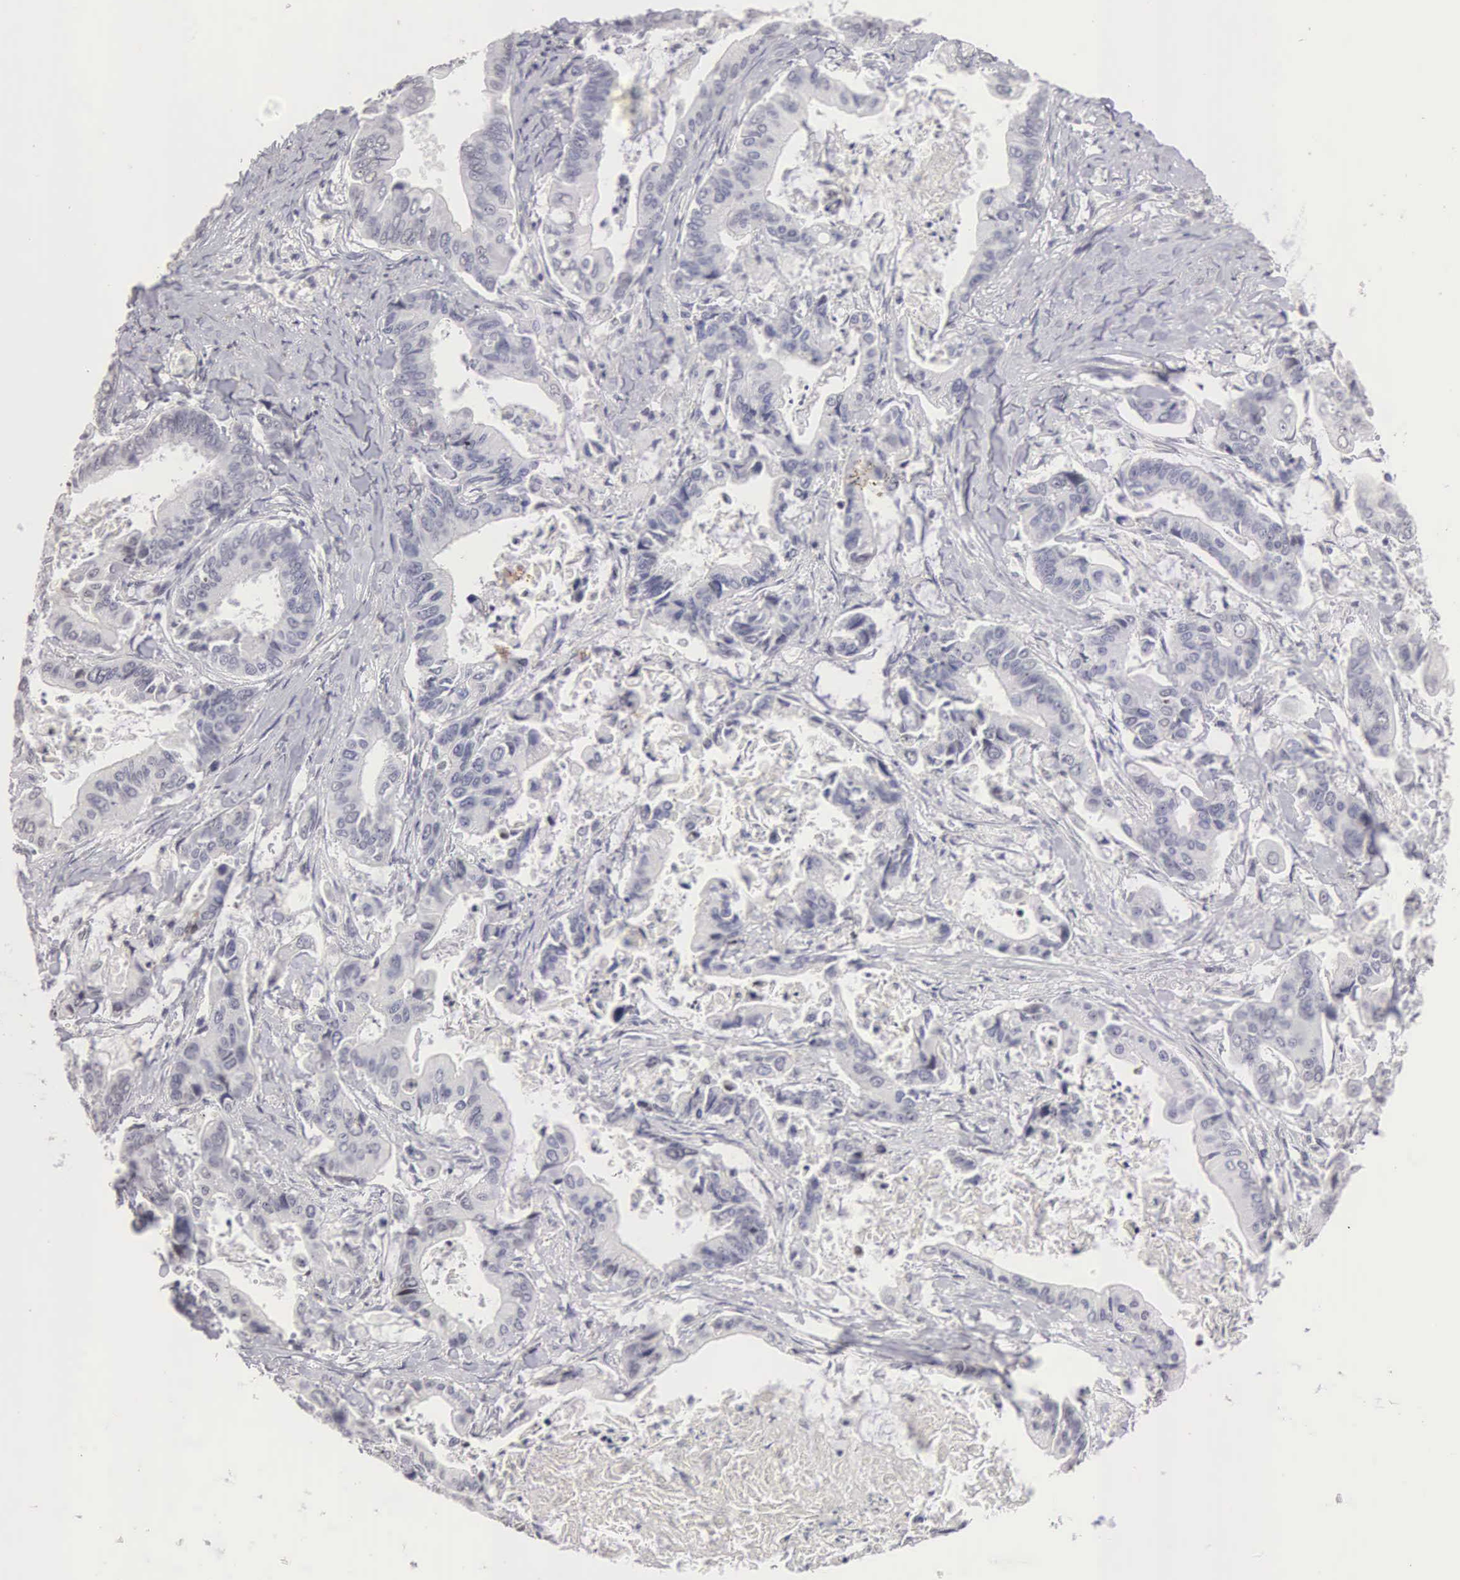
{"staining": {"intensity": "negative", "quantity": "none", "location": "none"}, "tissue": "stomach cancer", "cell_type": "Tumor cells", "image_type": "cancer", "snomed": [{"axis": "morphology", "description": "Adenocarcinoma, NOS"}, {"axis": "topography", "description": "Stomach, upper"}], "caption": "There is no significant positivity in tumor cells of stomach cancer.", "gene": "FAM47A", "patient": {"sex": "male", "age": 80}}